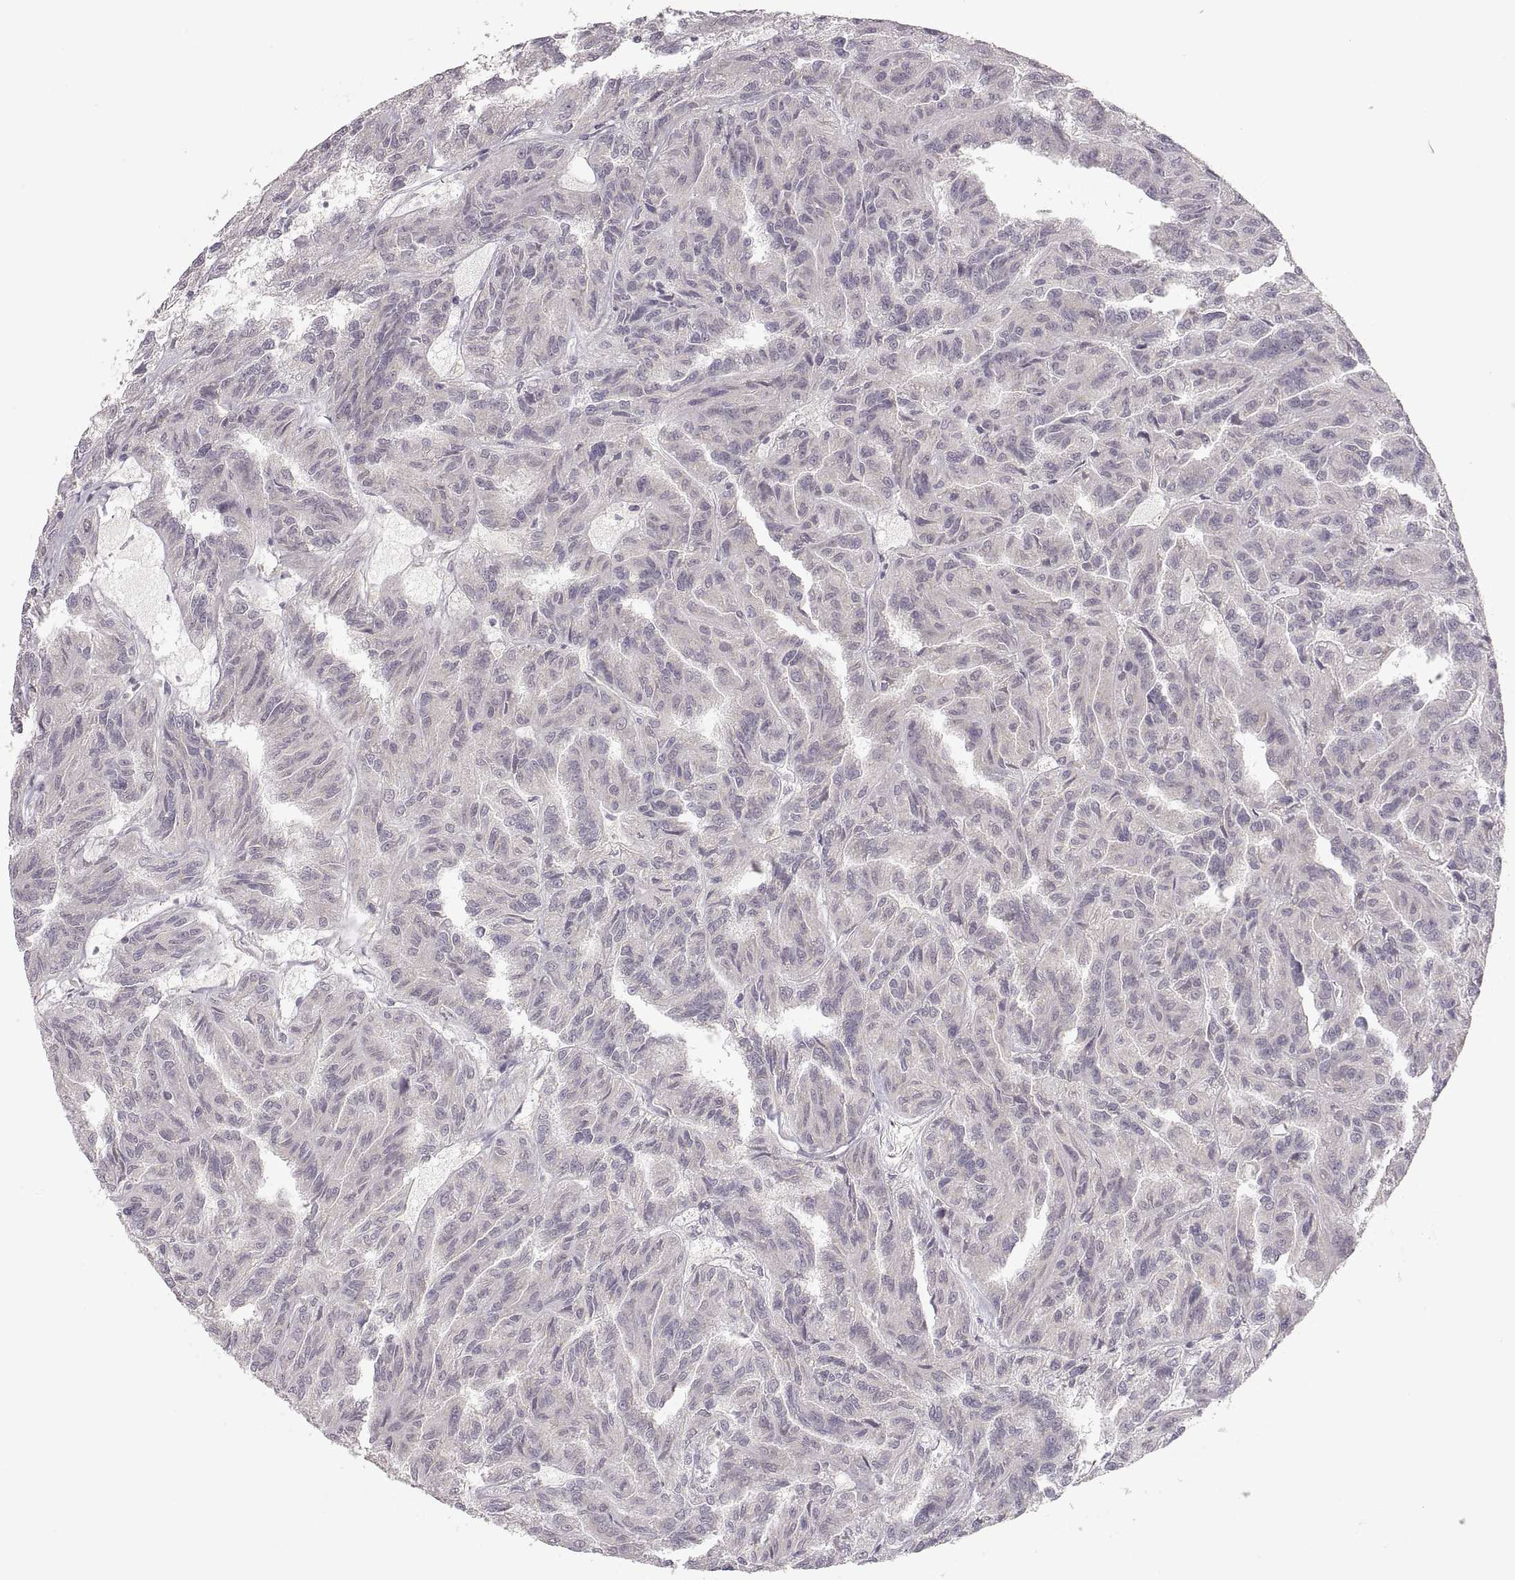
{"staining": {"intensity": "negative", "quantity": "none", "location": "none"}, "tissue": "renal cancer", "cell_type": "Tumor cells", "image_type": "cancer", "snomed": [{"axis": "morphology", "description": "Adenocarcinoma, NOS"}, {"axis": "topography", "description": "Kidney"}], "caption": "This is a histopathology image of immunohistochemistry staining of renal cancer (adenocarcinoma), which shows no staining in tumor cells.", "gene": "HMGCR", "patient": {"sex": "male", "age": 79}}